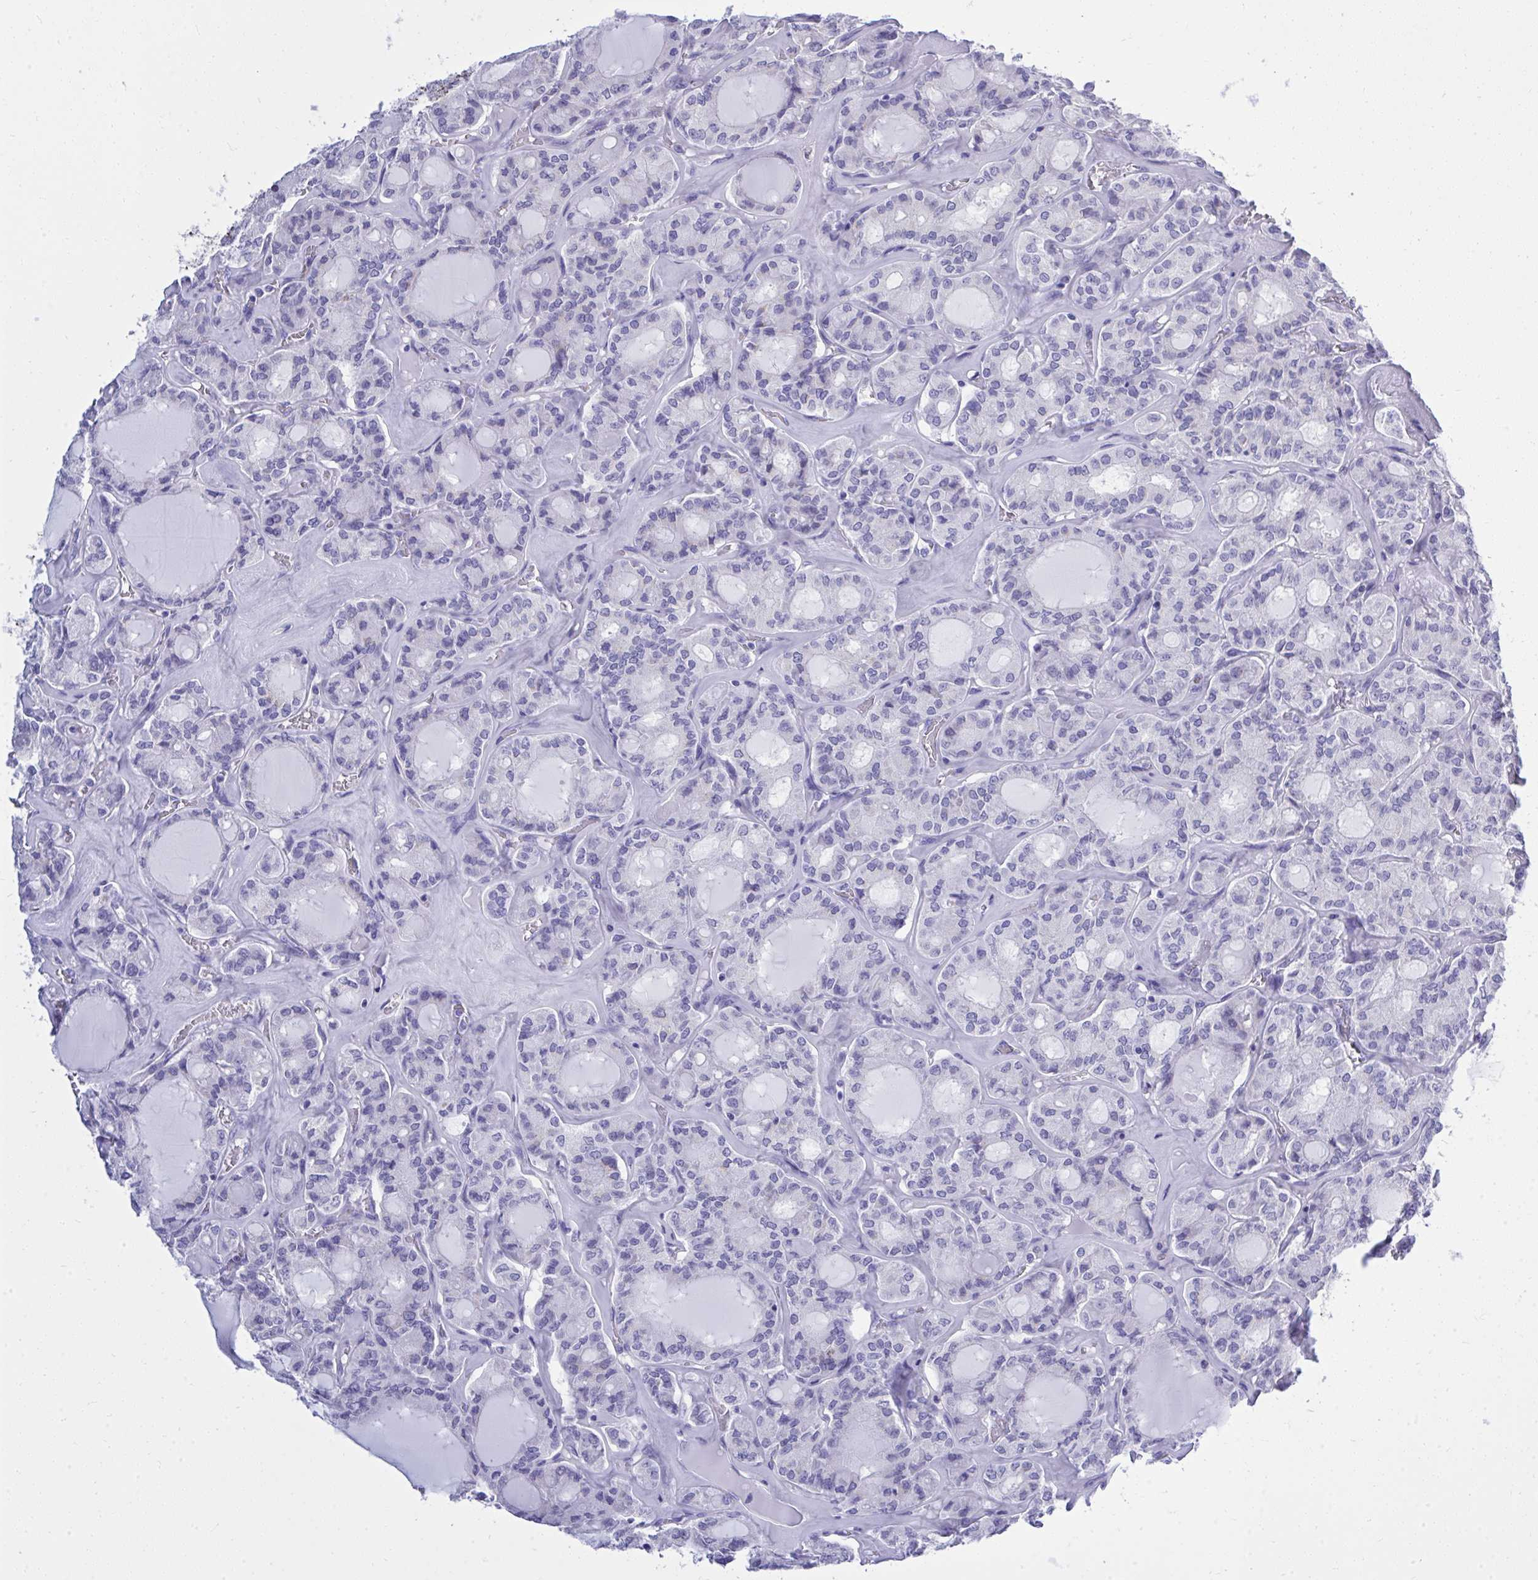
{"staining": {"intensity": "negative", "quantity": "none", "location": "none"}, "tissue": "thyroid cancer", "cell_type": "Tumor cells", "image_type": "cancer", "snomed": [{"axis": "morphology", "description": "Papillary adenocarcinoma, NOS"}, {"axis": "topography", "description": "Thyroid gland"}], "caption": "IHC image of neoplastic tissue: human papillary adenocarcinoma (thyroid) stained with DAB (3,3'-diaminobenzidine) exhibits no significant protein staining in tumor cells.", "gene": "PSD", "patient": {"sex": "male", "age": 87}}